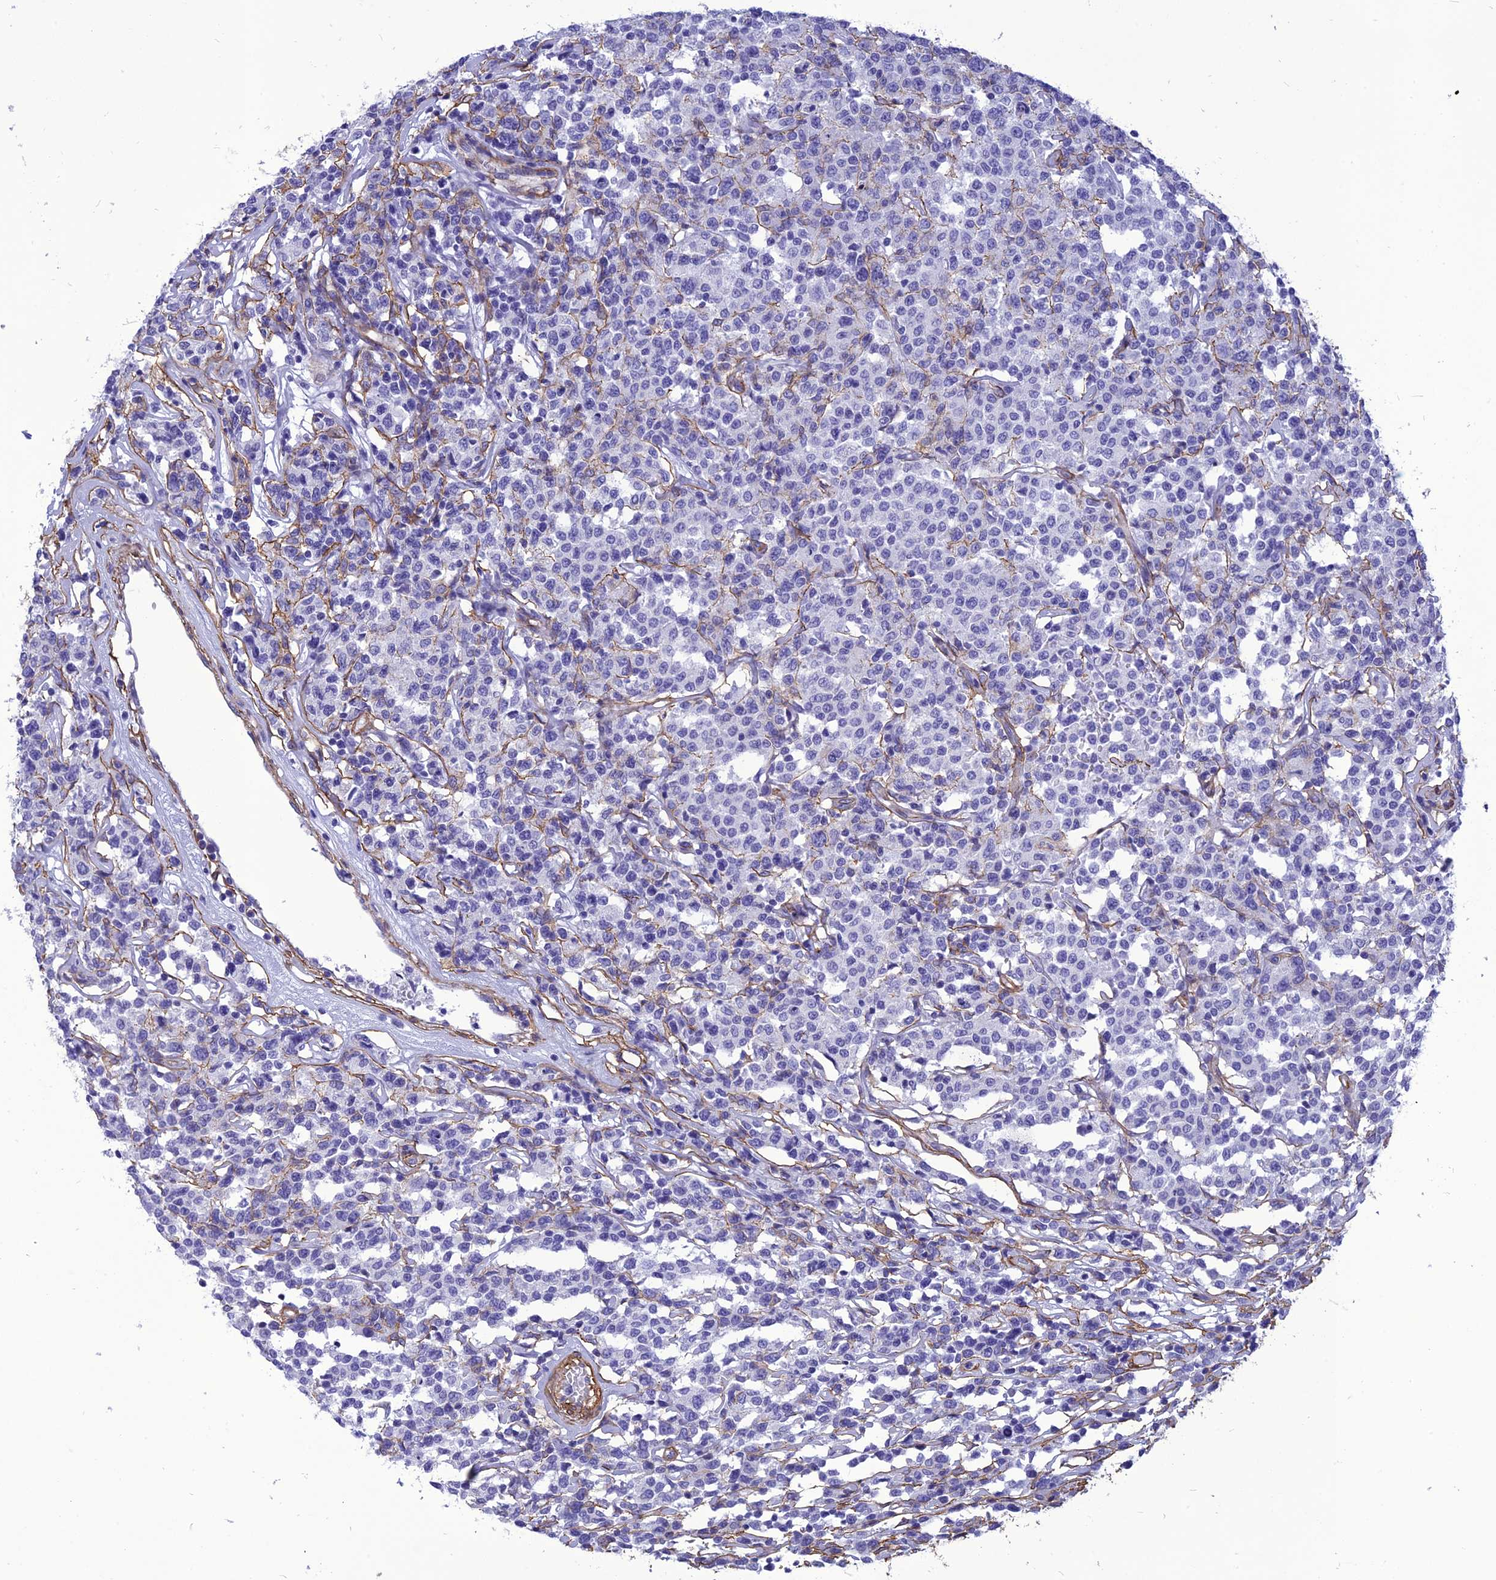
{"staining": {"intensity": "negative", "quantity": "none", "location": "none"}, "tissue": "lymphoma", "cell_type": "Tumor cells", "image_type": "cancer", "snomed": [{"axis": "morphology", "description": "Malignant lymphoma, non-Hodgkin's type, Low grade"}, {"axis": "topography", "description": "Small intestine"}], "caption": "Lymphoma was stained to show a protein in brown. There is no significant staining in tumor cells.", "gene": "NKD1", "patient": {"sex": "female", "age": 59}}